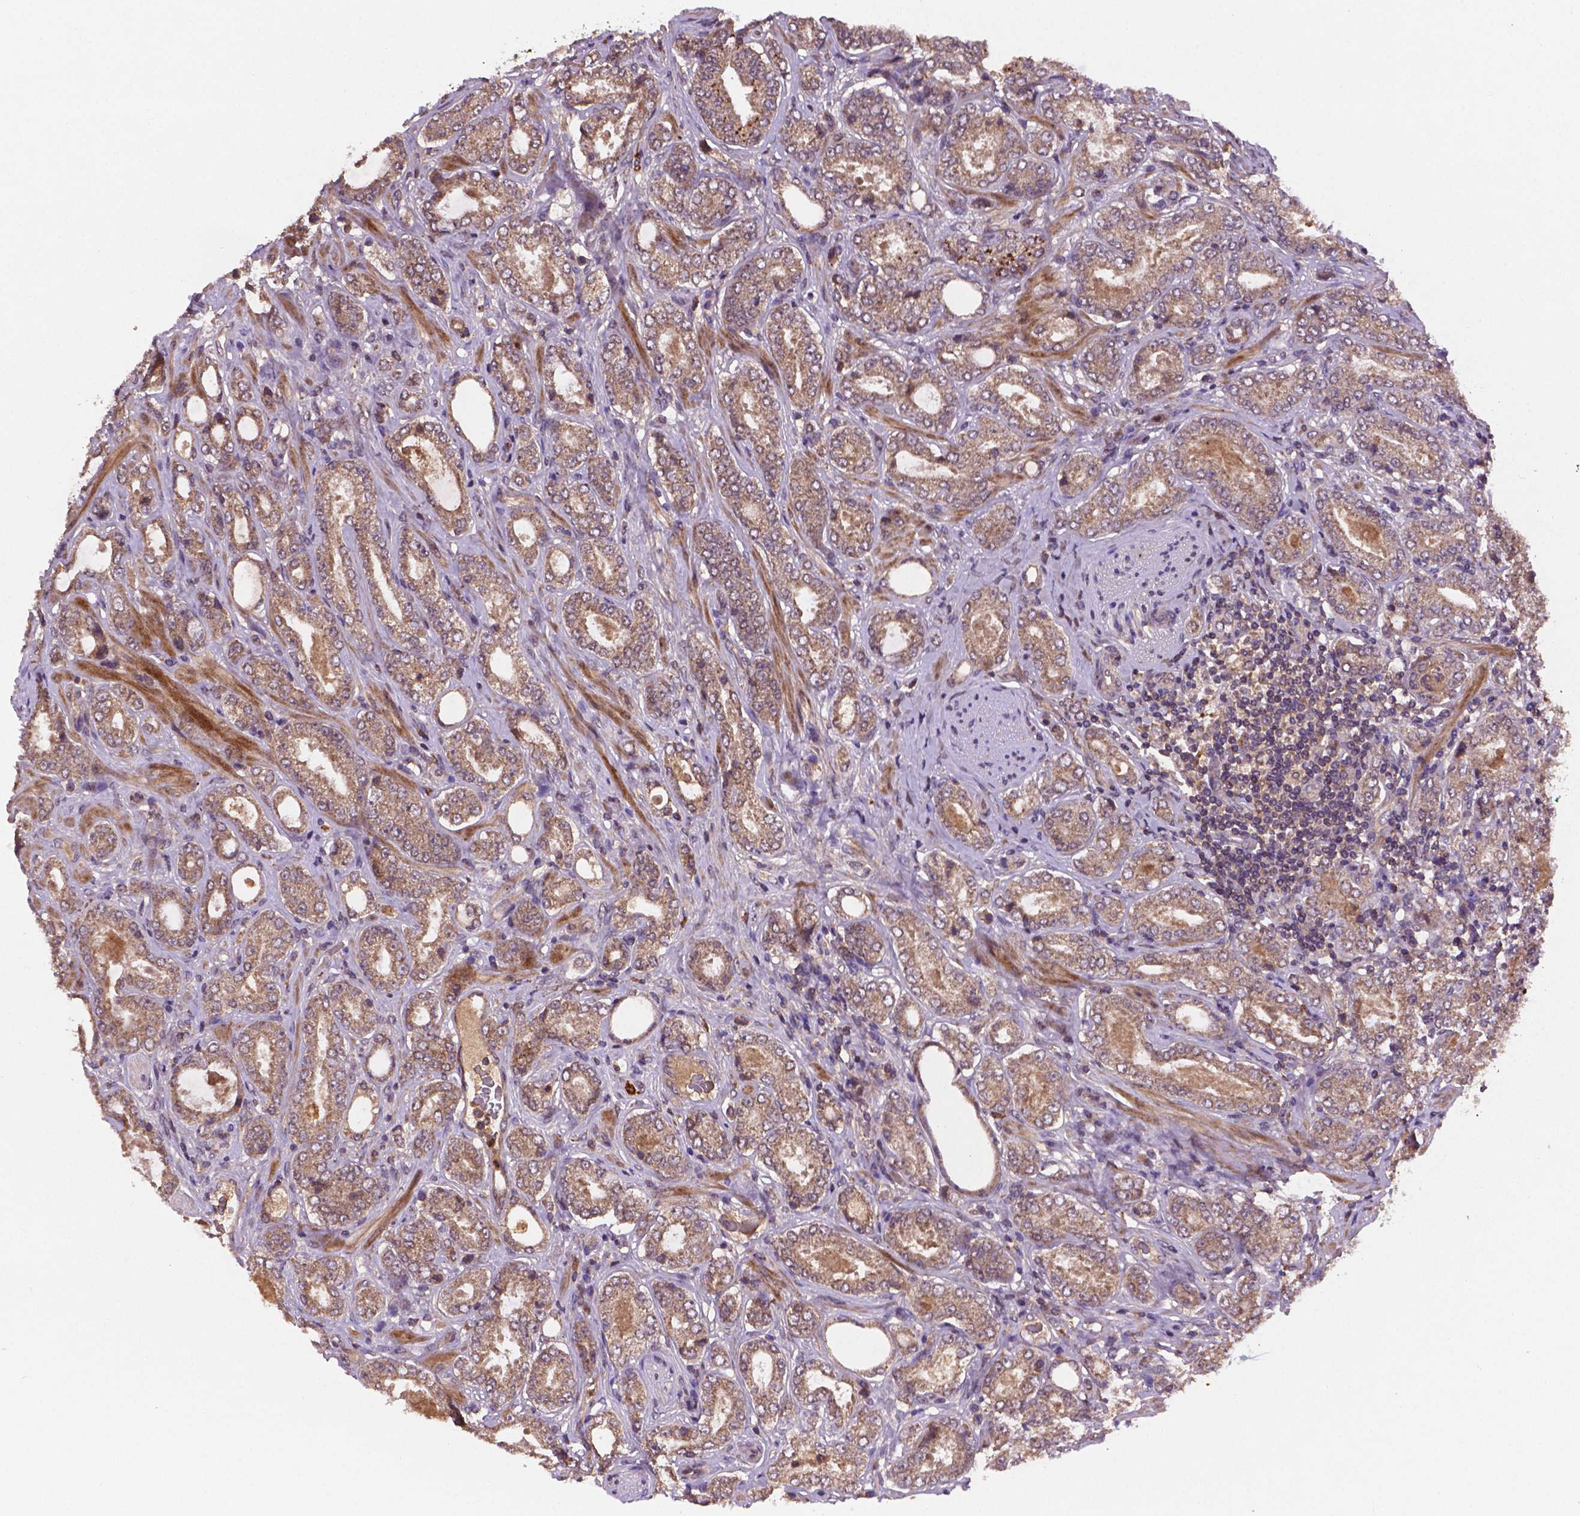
{"staining": {"intensity": "moderate", "quantity": ">75%", "location": "cytoplasmic/membranous"}, "tissue": "prostate cancer", "cell_type": "Tumor cells", "image_type": "cancer", "snomed": [{"axis": "morphology", "description": "Adenocarcinoma, NOS"}, {"axis": "topography", "description": "Prostate"}], "caption": "Prostate adenocarcinoma was stained to show a protein in brown. There is medium levels of moderate cytoplasmic/membranous positivity in about >75% of tumor cells.", "gene": "NIPAL2", "patient": {"sex": "male", "age": 64}}